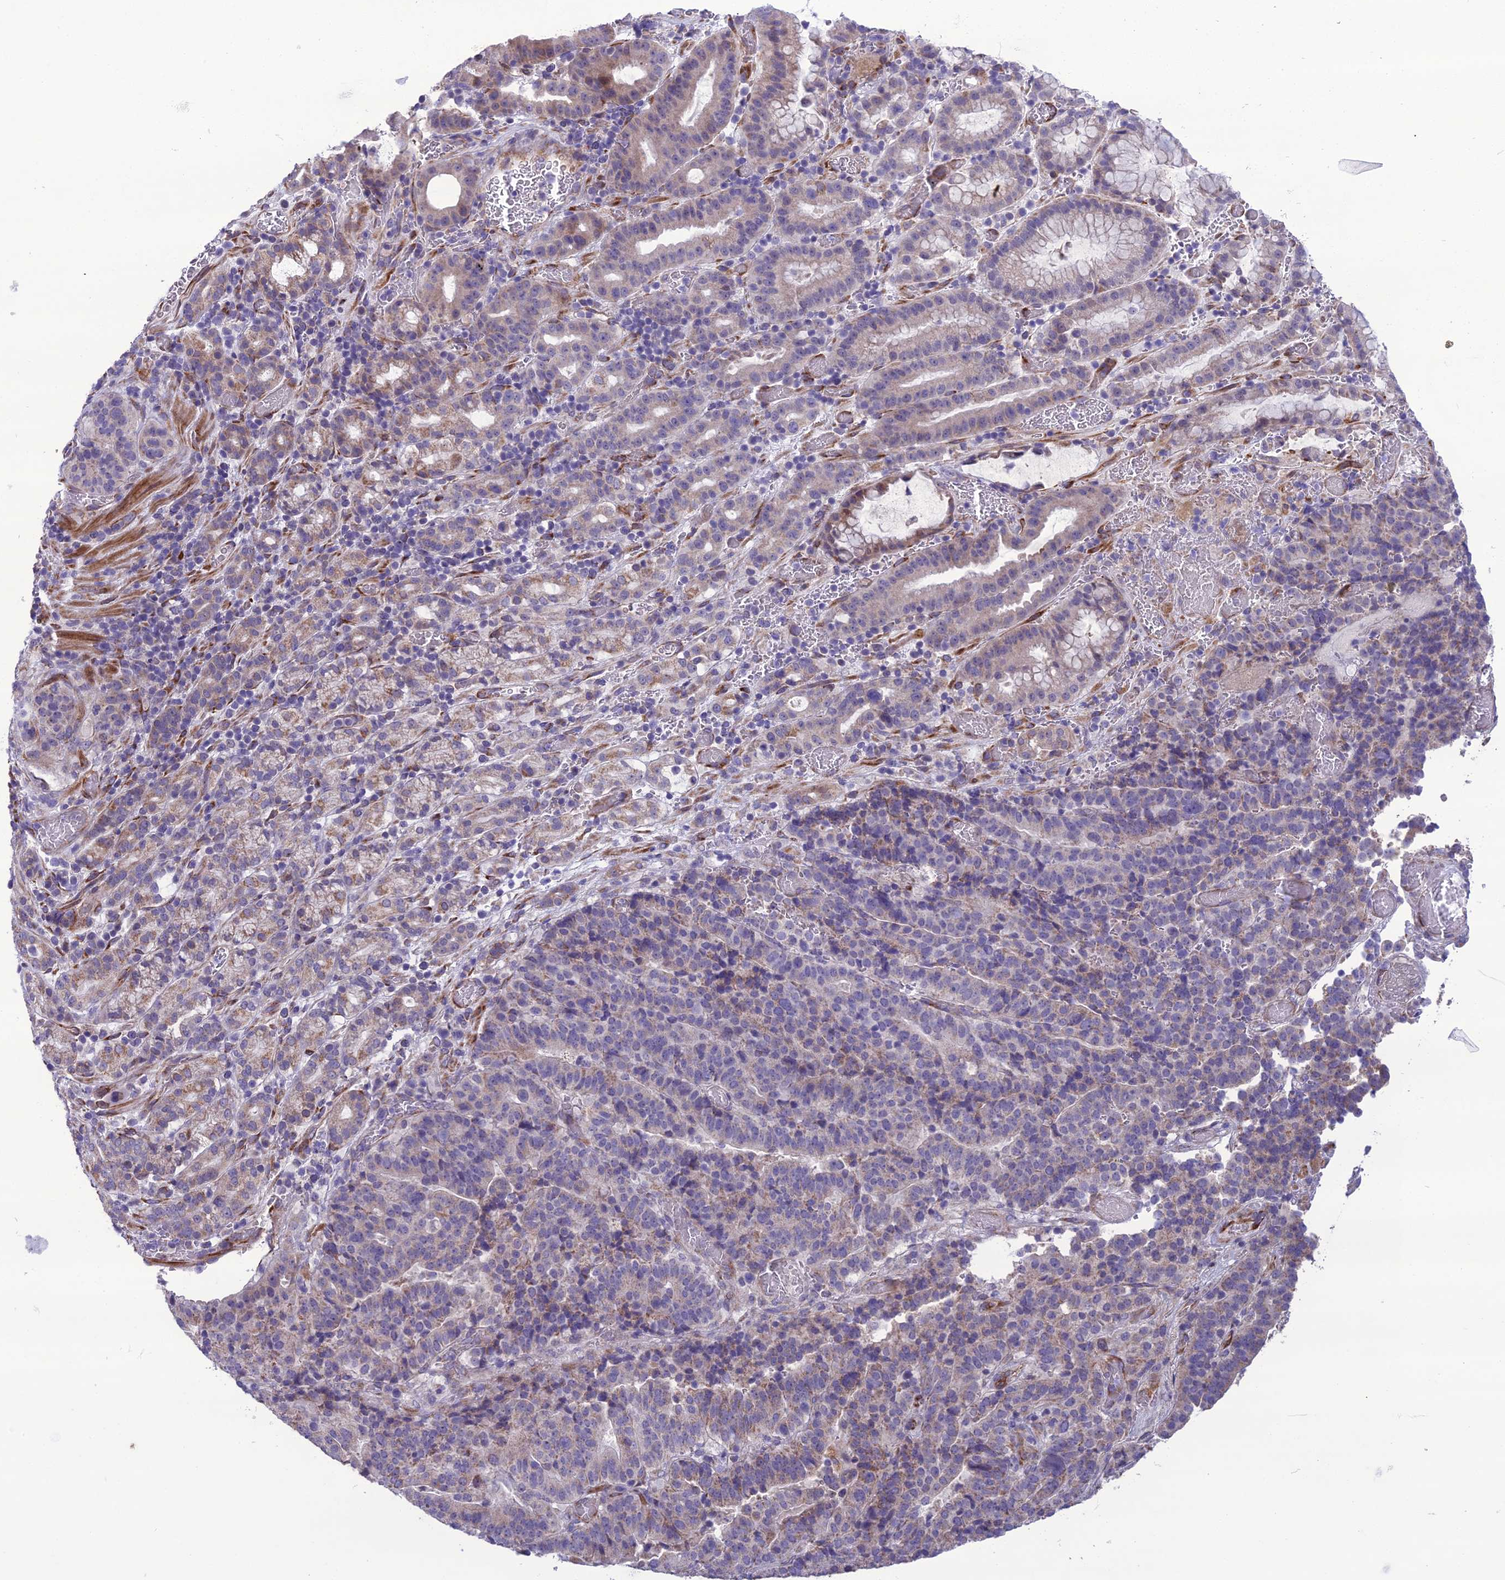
{"staining": {"intensity": "weak", "quantity": "<25%", "location": "cytoplasmic/membranous"}, "tissue": "stomach cancer", "cell_type": "Tumor cells", "image_type": "cancer", "snomed": [{"axis": "morphology", "description": "Adenocarcinoma, NOS"}, {"axis": "topography", "description": "Stomach"}], "caption": "IHC histopathology image of neoplastic tissue: stomach adenocarcinoma stained with DAB exhibits no significant protein positivity in tumor cells.", "gene": "NODAL", "patient": {"sex": "male", "age": 48}}